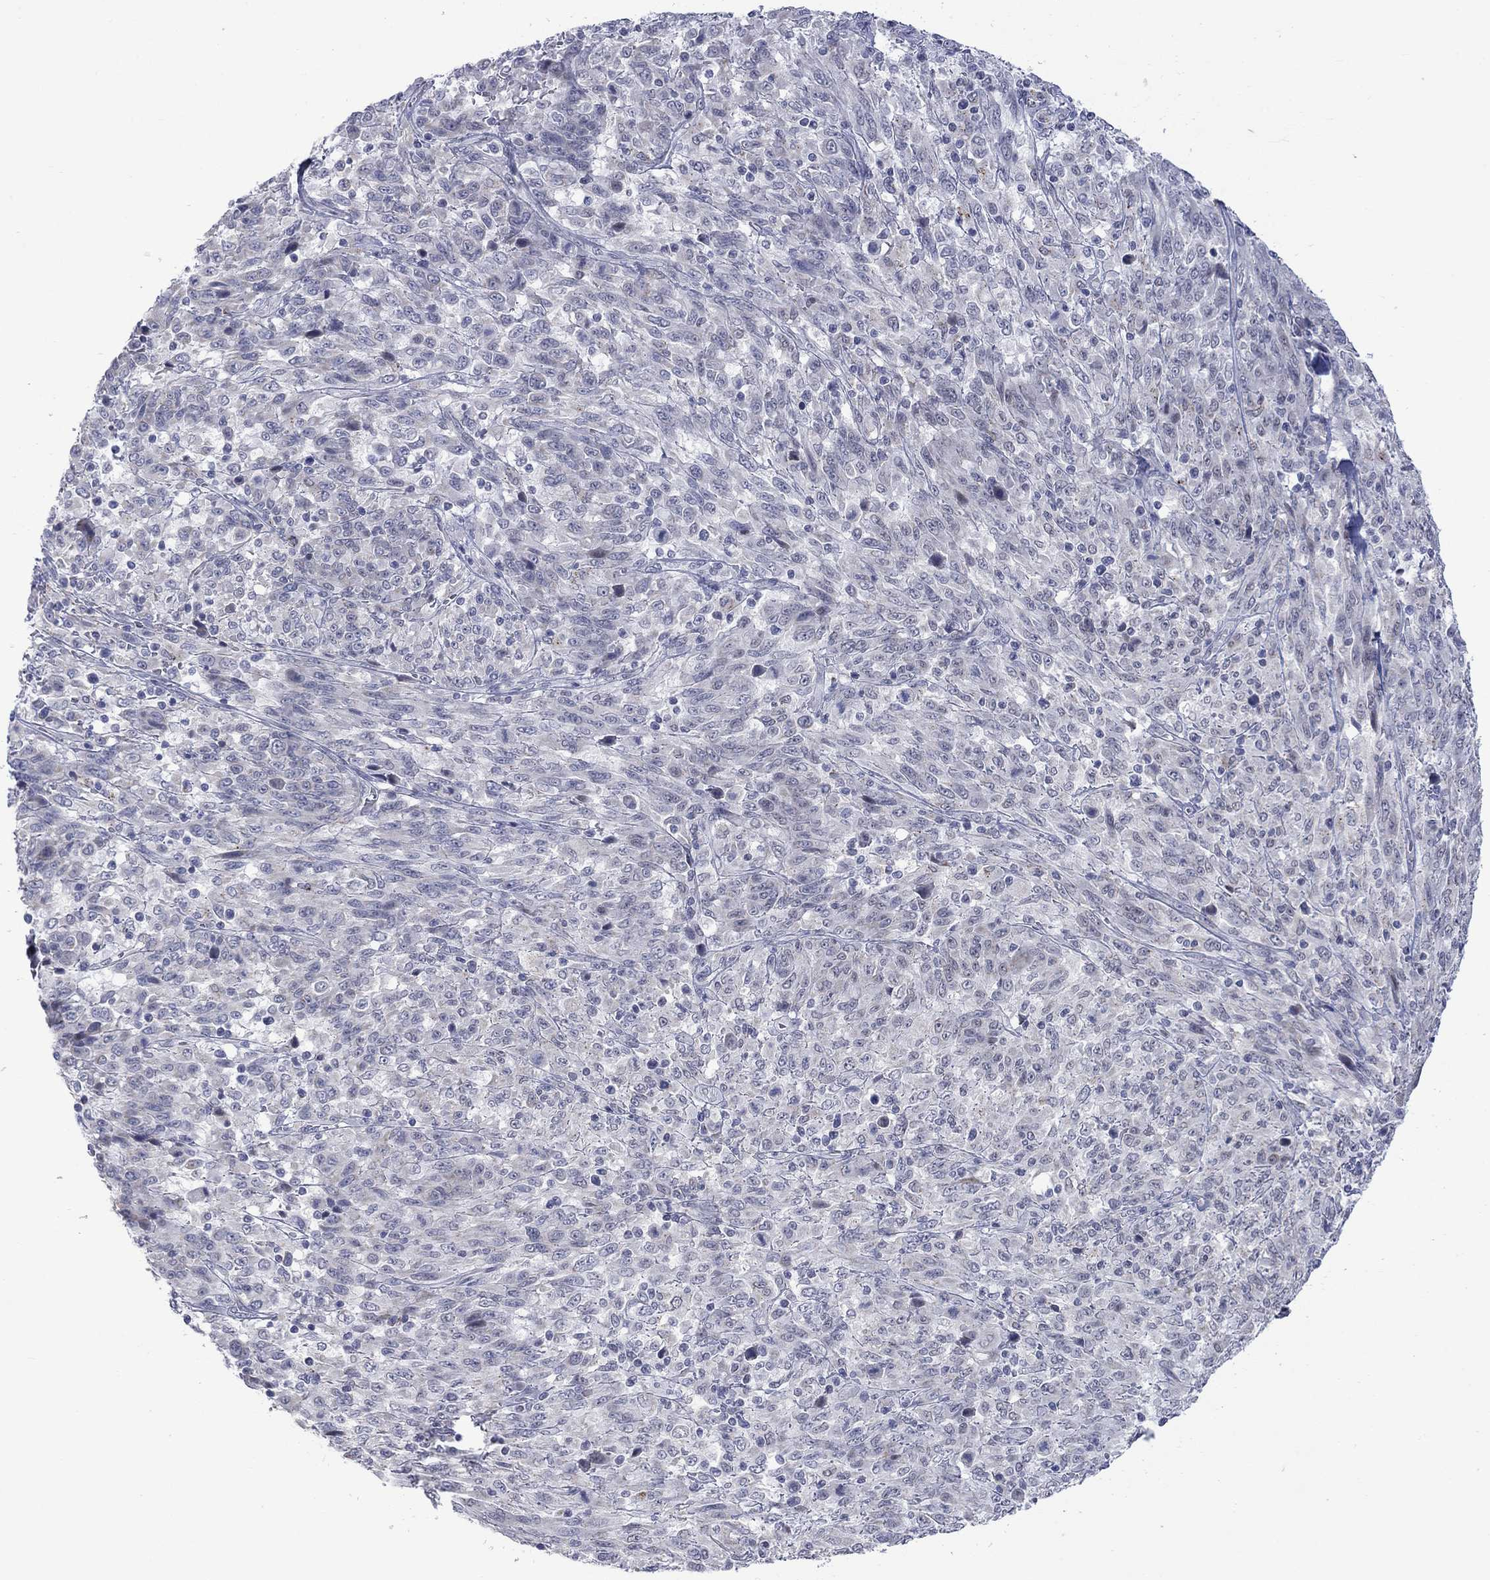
{"staining": {"intensity": "negative", "quantity": "none", "location": "none"}, "tissue": "melanoma", "cell_type": "Tumor cells", "image_type": "cancer", "snomed": [{"axis": "morphology", "description": "Malignant melanoma, NOS"}, {"axis": "topography", "description": "Skin"}], "caption": "Immunohistochemistry (IHC) of human melanoma exhibits no staining in tumor cells.", "gene": "KCNJ16", "patient": {"sex": "female", "age": 91}}